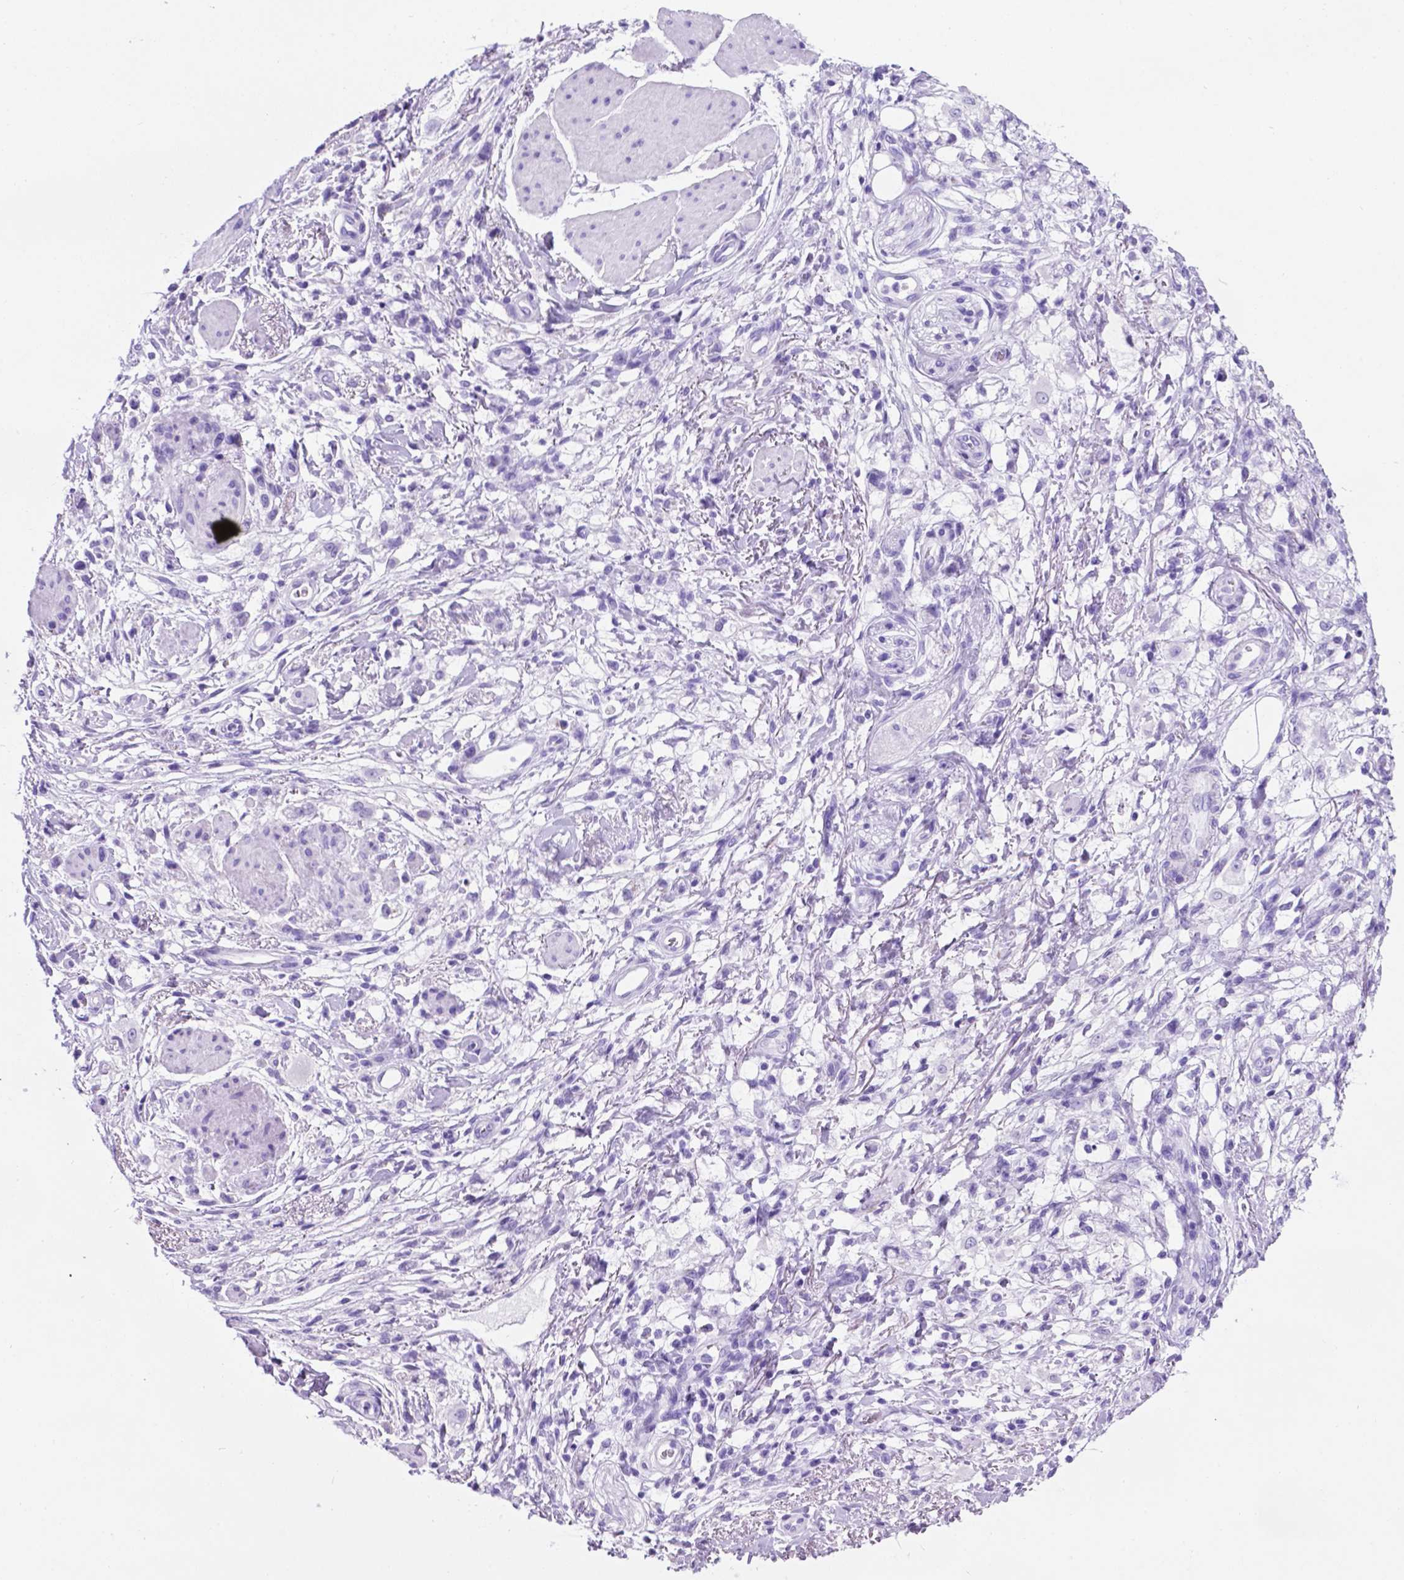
{"staining": {"intensity": "negative", "quantity": "none", "location": "none"}, "tissue": "stomach cancer", "cell_type": "Tumor cells", "image_type": "cancer", "snomed": [{"axis": "morphology", "description": "Adenocarcinoma, NOS"}, {"axis": "topography", "description": "Stomach"}], "caption": "Tumor cells are negative for brown protein staining in stomach cancer.", "gene": "C17orf107", "patient": {"sex": "female", "age": 60}}